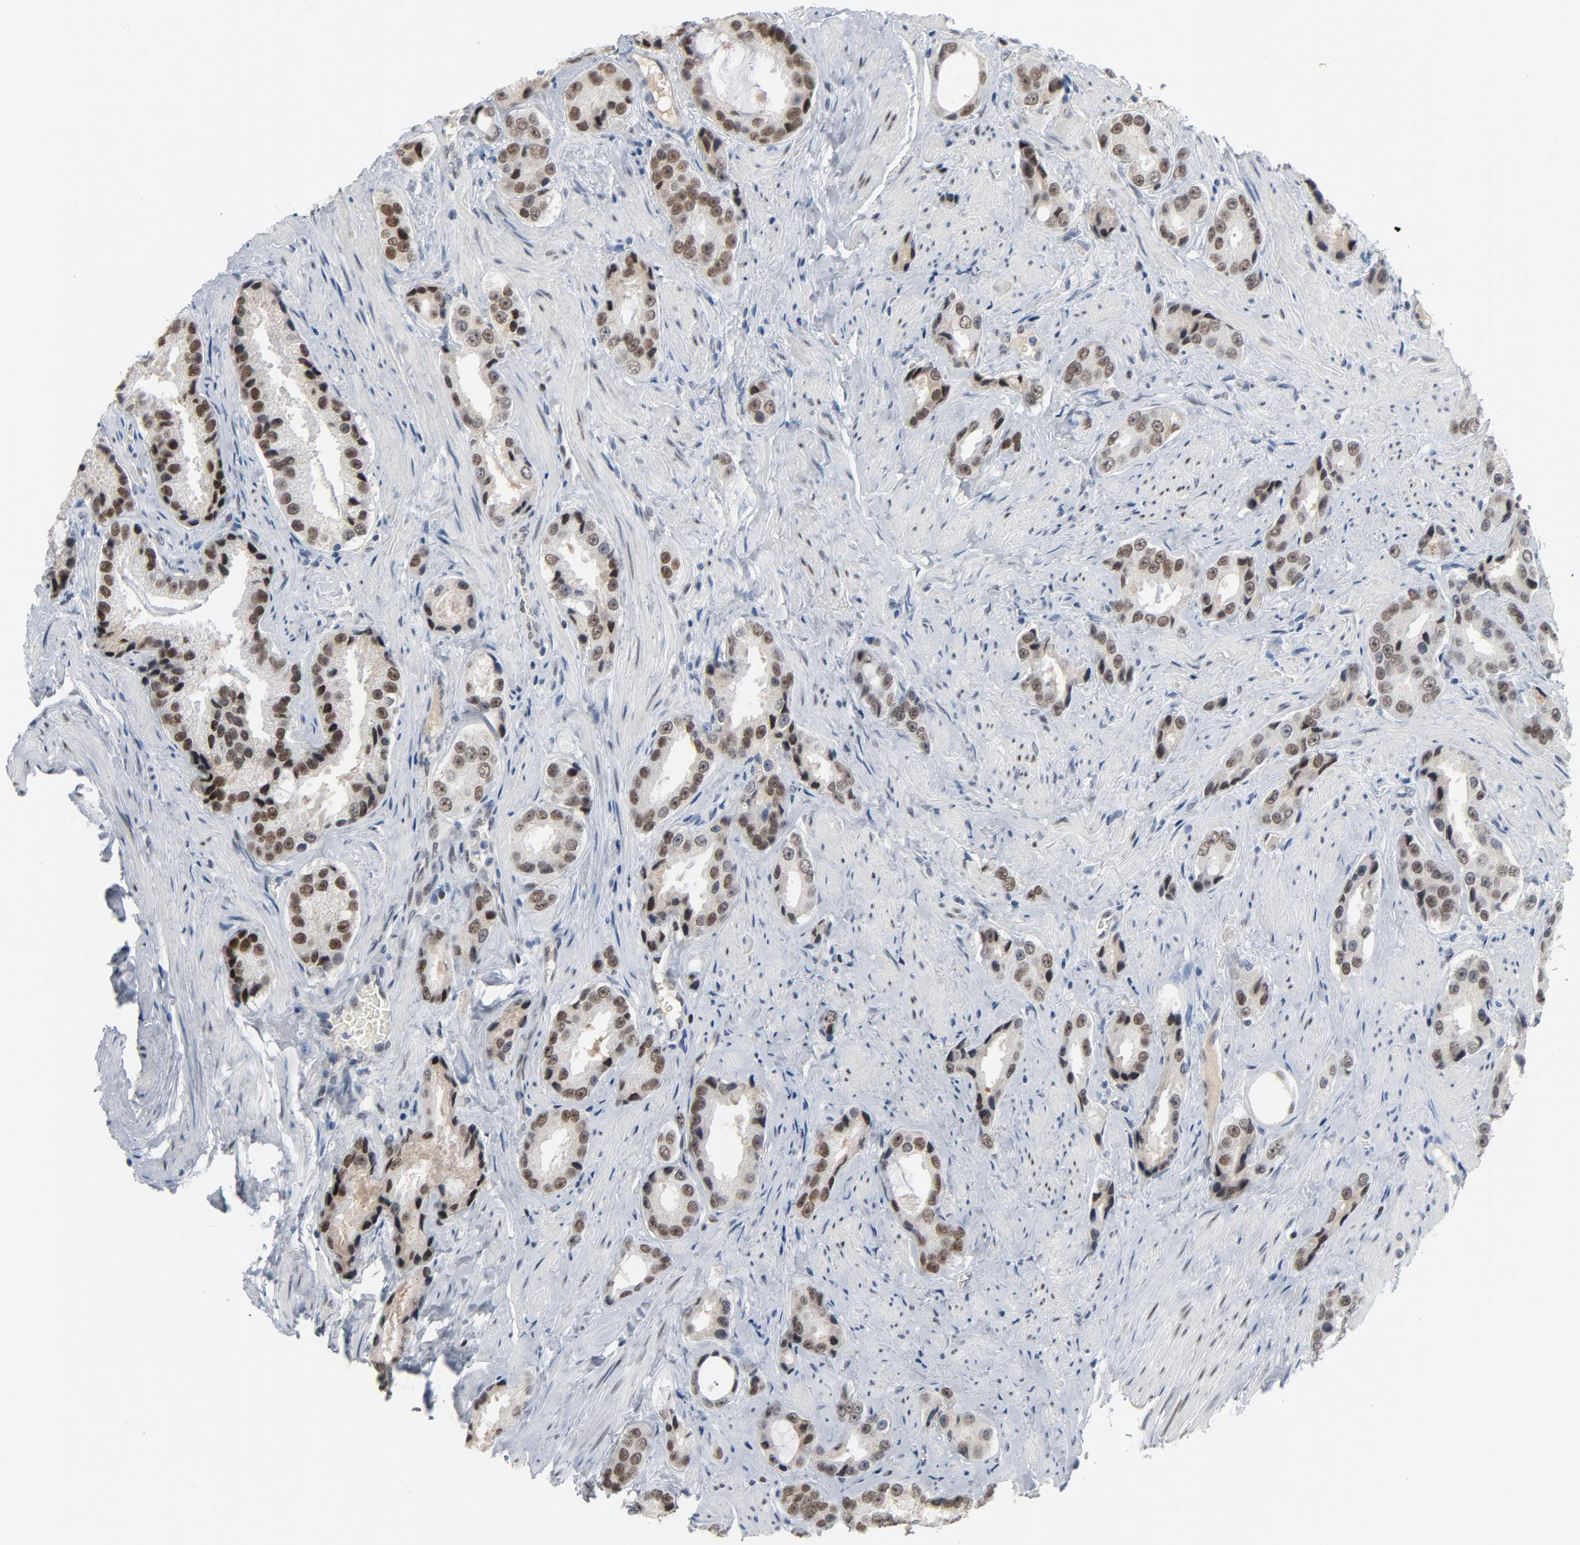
{"staining": {"intensity": "weak", "quantity": ">75%", "location": "nuclear"}, "tissue": "prostate cancer", "cell_type": "Tumor cells", "image_type": "cancer", "snomed": [{"axis": "morphology", "description": "Adenocarcinoma, Medium grade"}, {"axis": "topography", "description": "Prostate"}], "caption": "Prostate cancer tissue displays weak nuclear positivity in about >75% of tumor cells Ihc stains the protein of interest in brown and the nuclei are stained blue.", "gene": "FOXP1", "patient": {"sex": "male", "age": 60}}